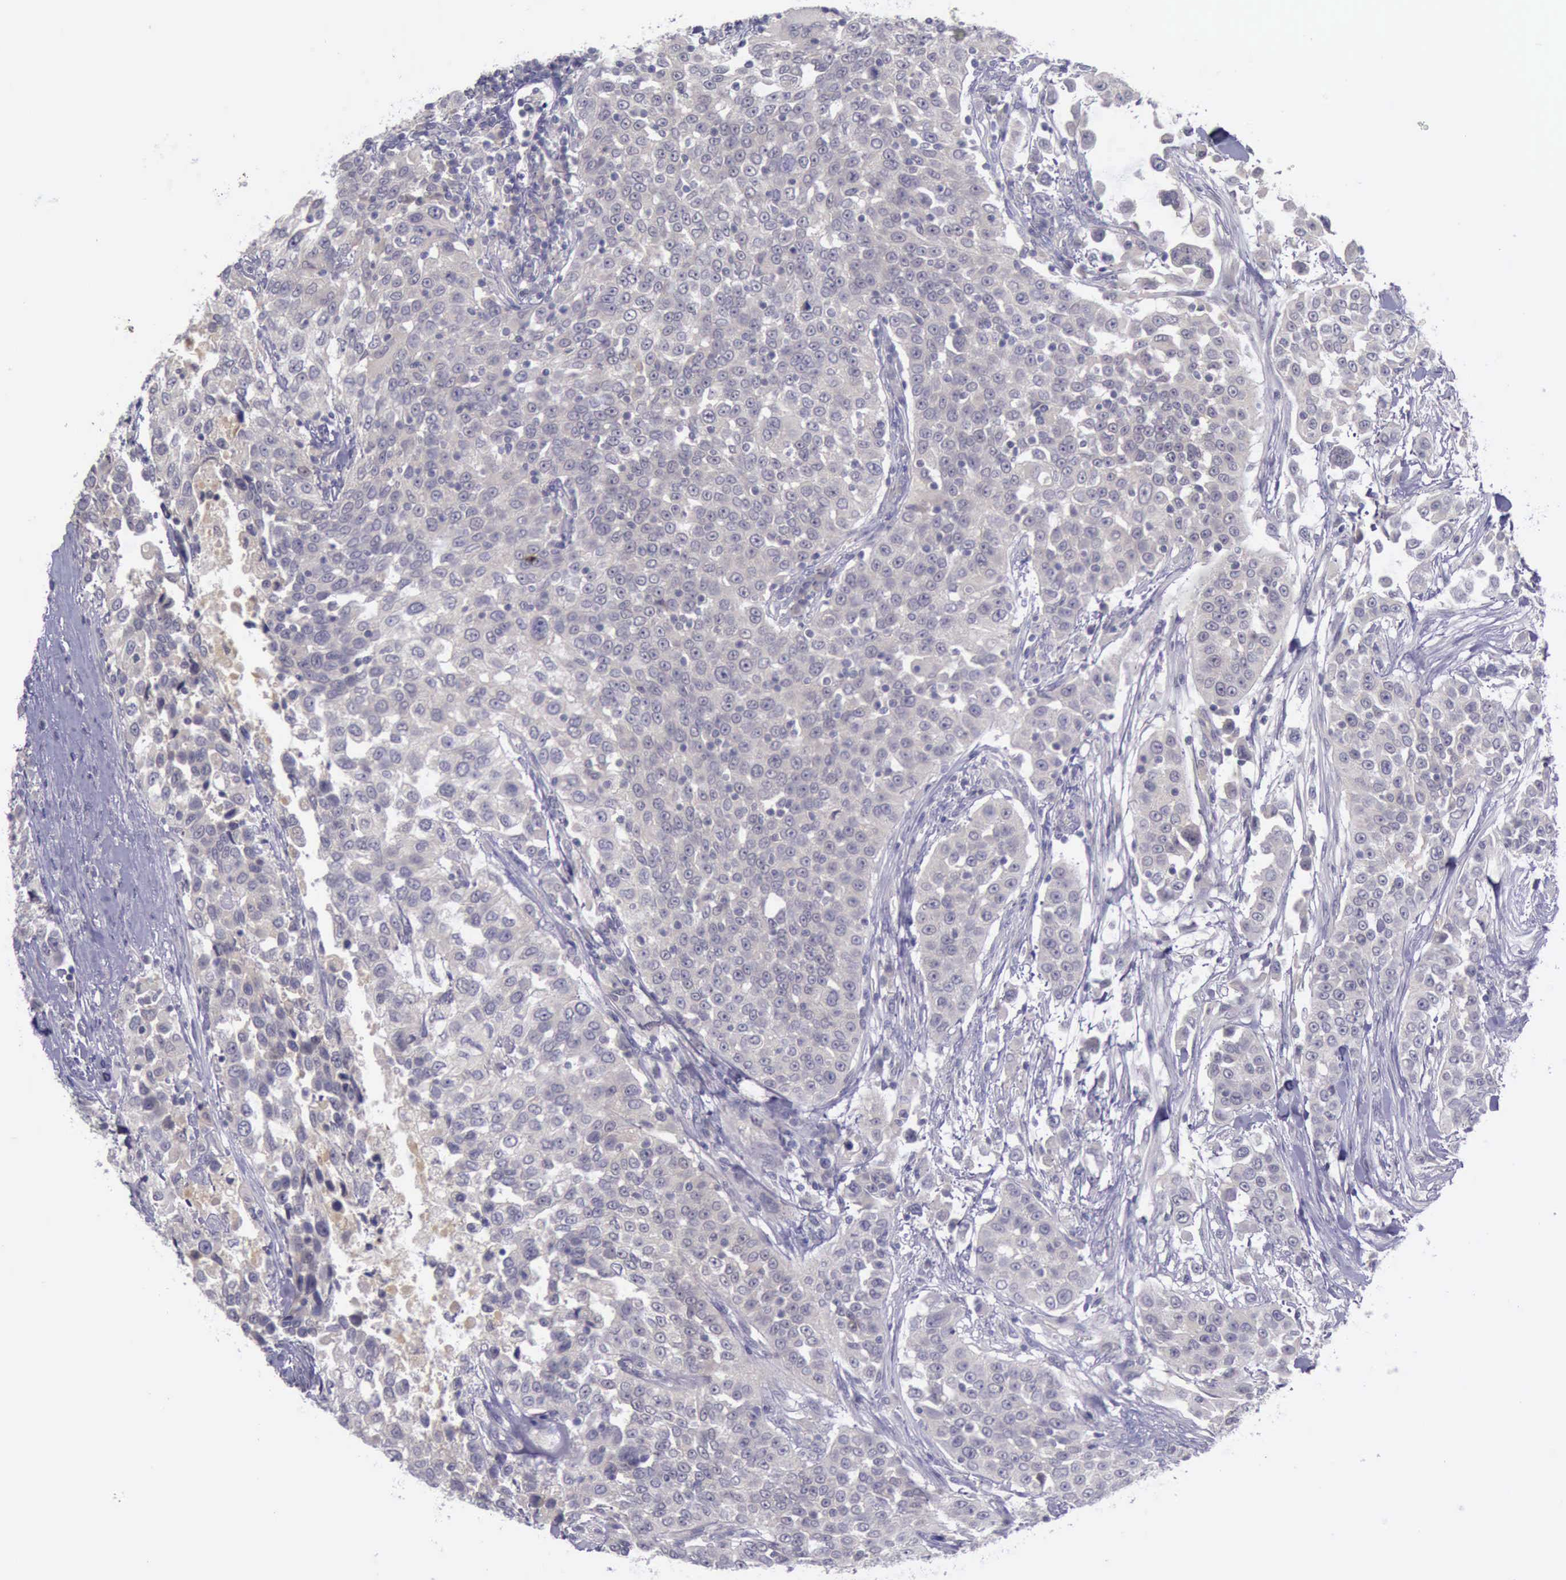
{"staining": {"intensity": "negative", "quantity": "none", "location": "none"}, "tissue": "urothelial cancer", "cell_type": "Tumor cells", "image_type": "cancer", "snomed": [{"axis": "morphology", "description": "Urothelial carcinoma, High grade"}, {"axis": "topography", "description": "Urinary bladder"}], "caption": "IHC of human high-grade urothelial carcinoma demonstrates no expression in tumor cells.", "gene": "ARNT2", "patient": {"sex": "female", "age": 80}}